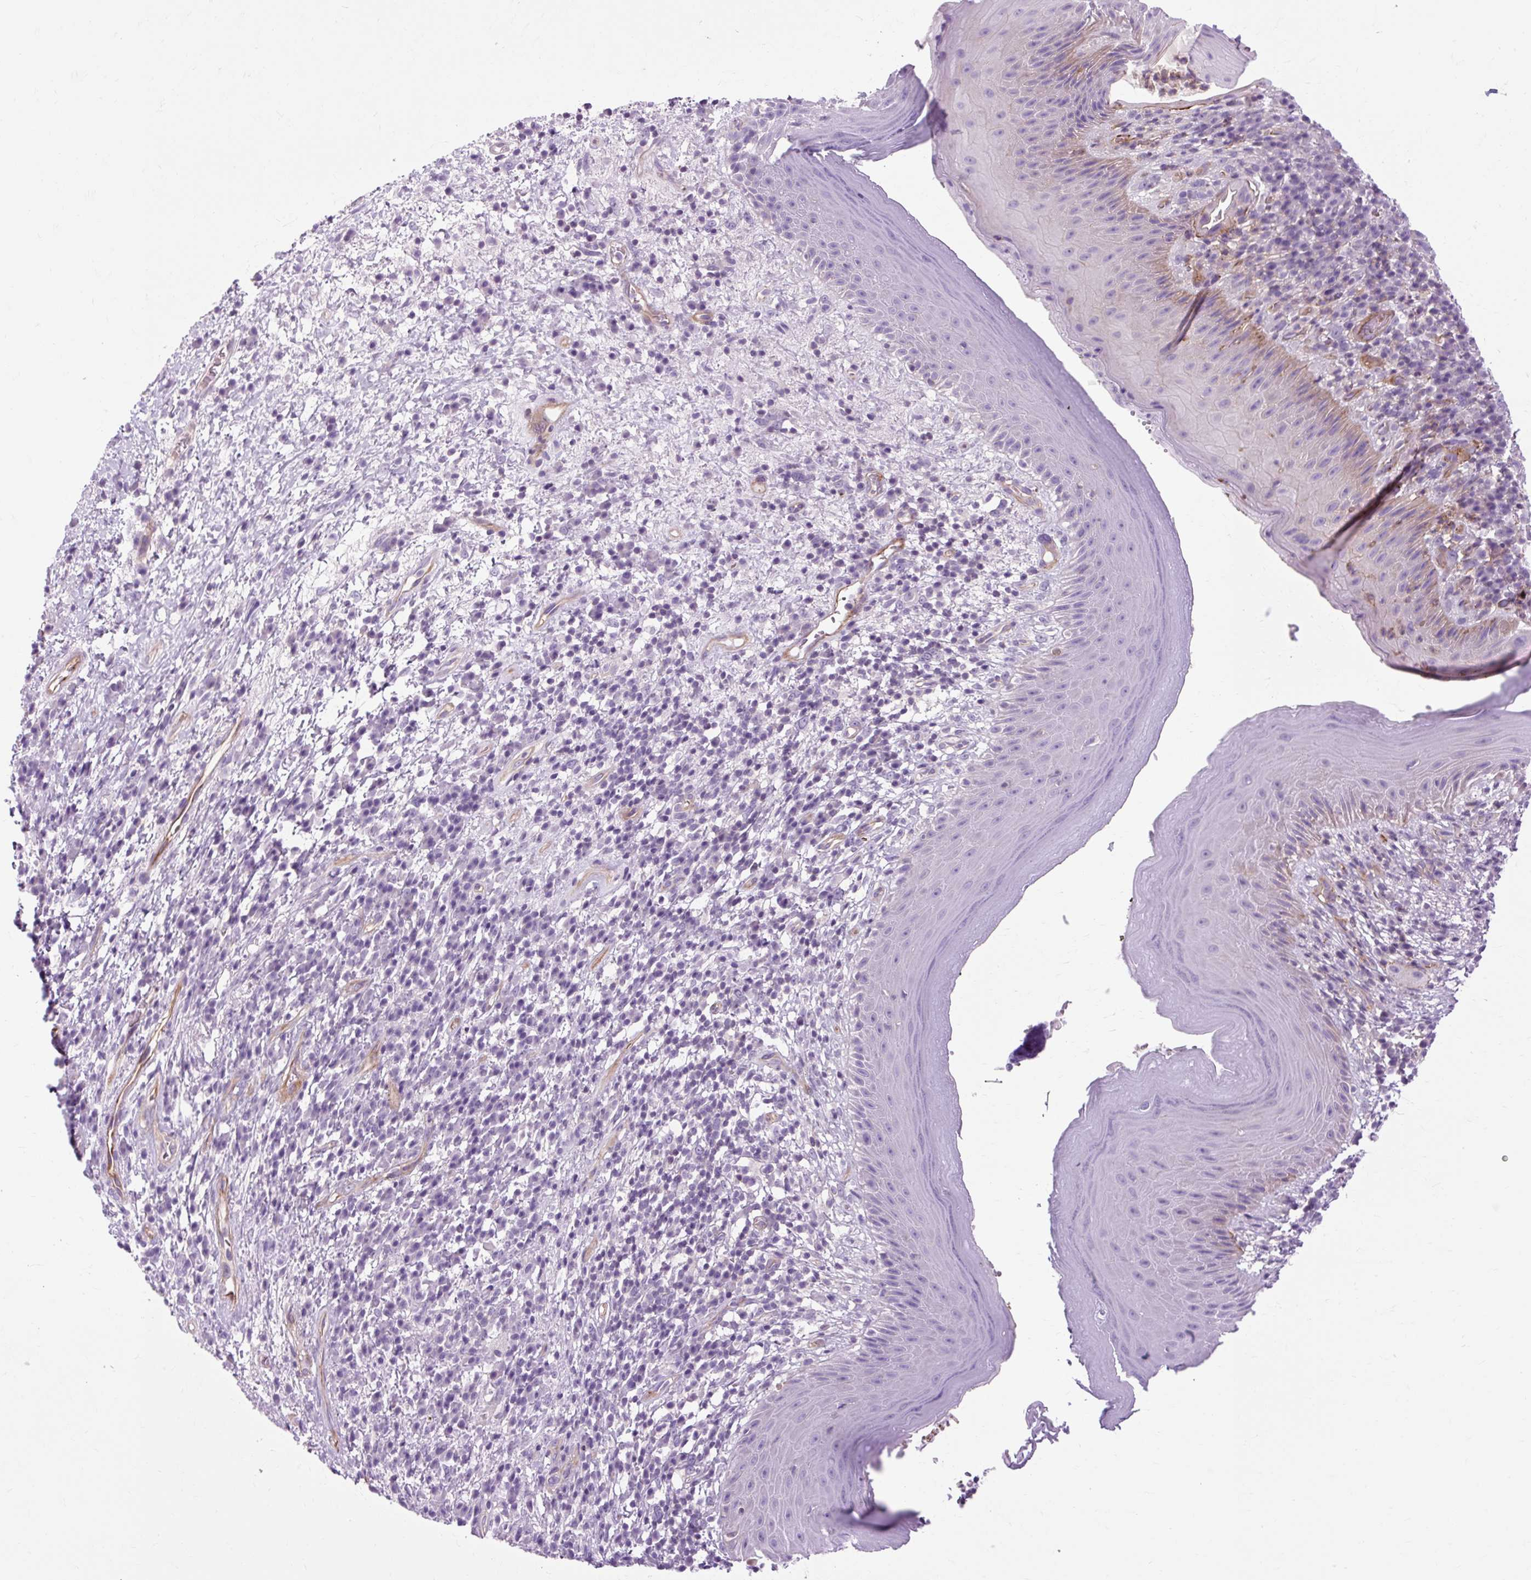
{"staining": {"intensity": "weak", "quantity": "<25%", "location": "cytoplasmic/membranous"}, "tissue": "skin", "cell_type": "Epidermal cells", "image_type": "normal", "snomed": [{"axis": "morphology", "description": "Normal tissue, NOS"}, {"axis": "topography", "description": "Anal"}], "caption": "Immunohistochemistry of normal skin reveals no staining in epidermal cells.", "gene": "OOEP", "patient": {"sex": "male", "age": 78}}